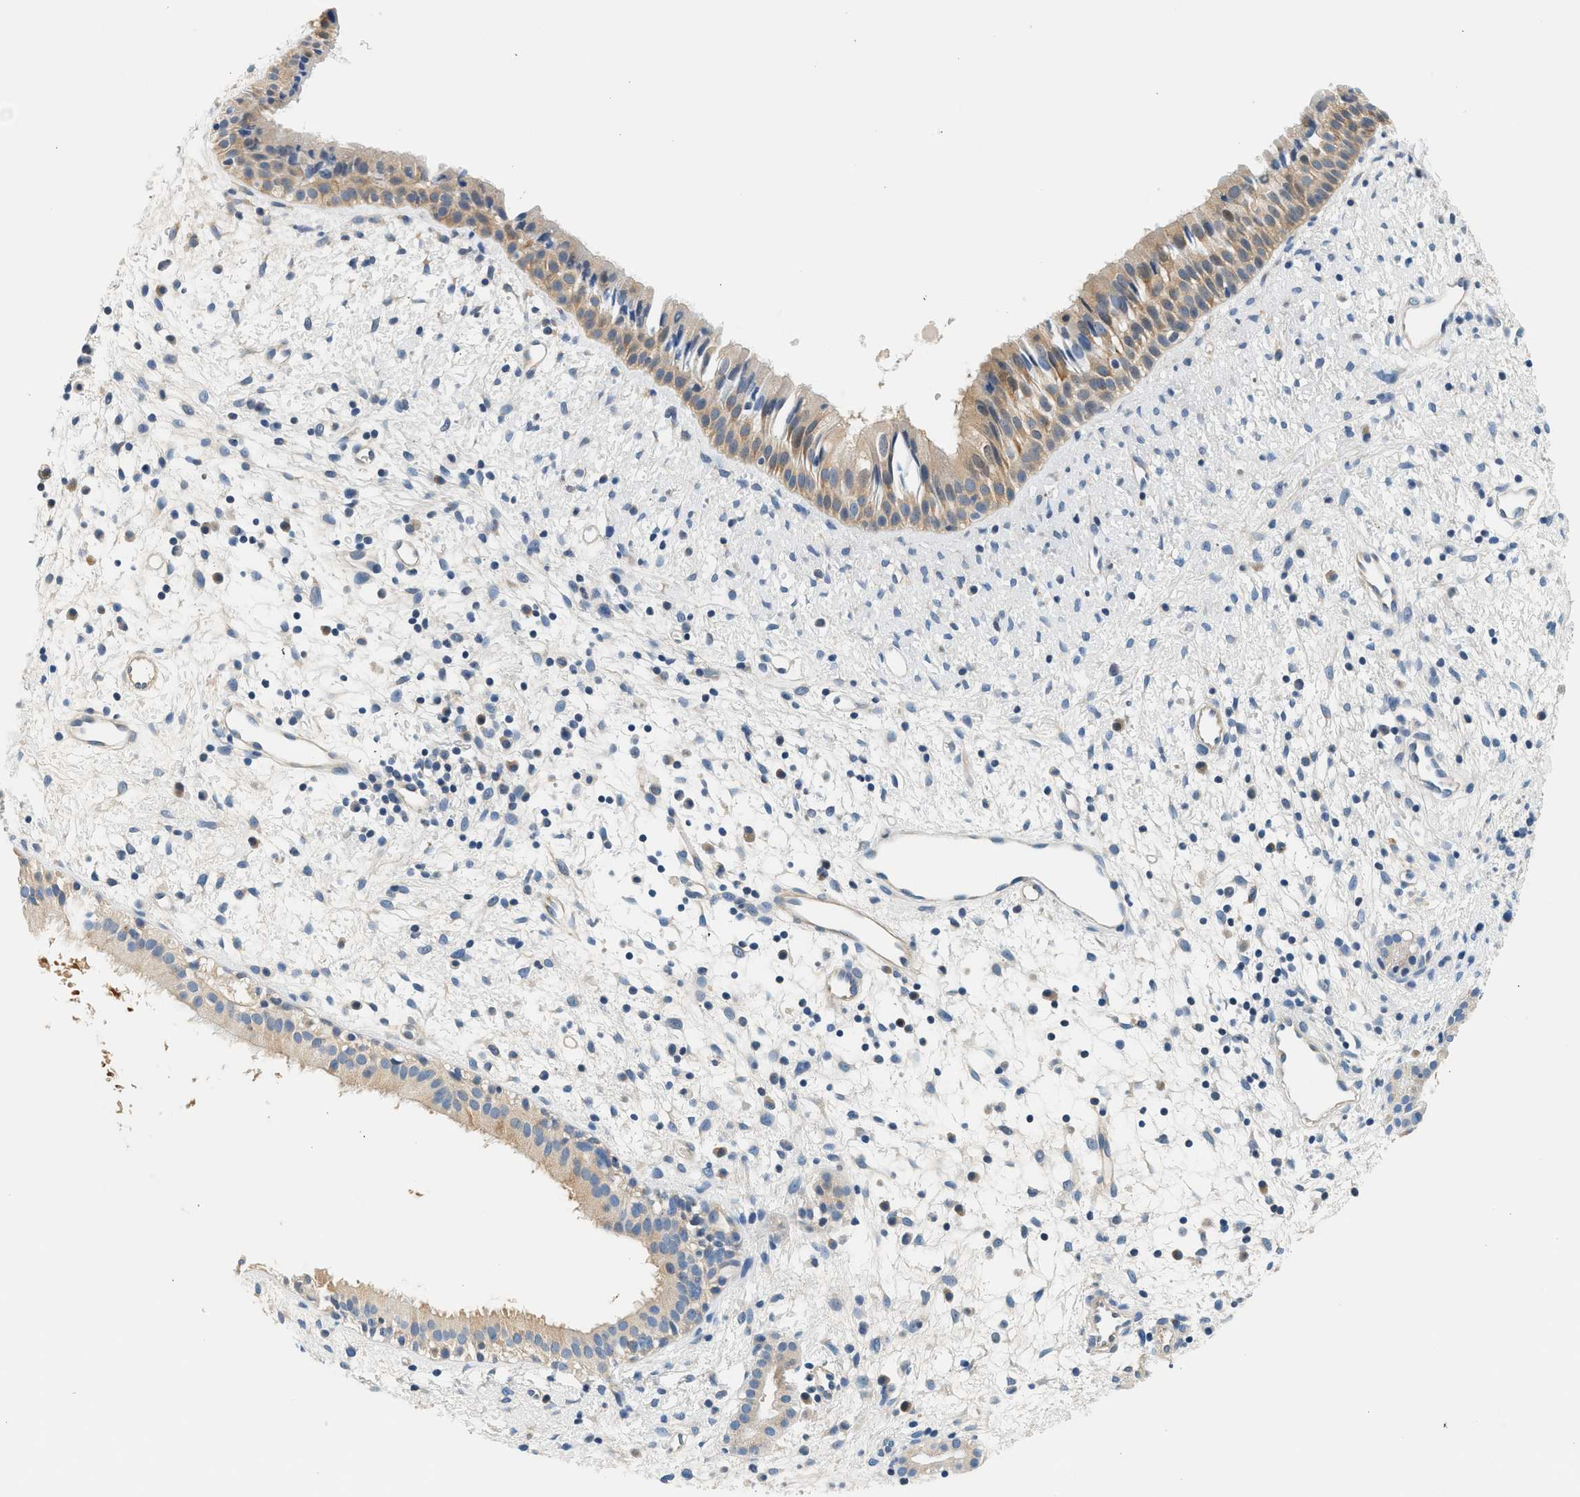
{"staining": {"intensity": "moderate", "quantity": ">75%", "location": "cytoplasmic/membranous"}, "tissue": "nasopharynx", "cell_type": "Respiratory epithelial cells", "image_type": "normal", "snomed": [{"axis": "morphology", "description": "Normal tissue, NOS"}, {"axis": "topography", "description": "Nasopharynx"}], "caption": "Approximately >75% of respiratory epithelial cells in unremarkable human nasopharynx show moderate cytoplasmic/membranous protein positivity as visualized by brown immunohistochemical staining.", "gene": "SLC35E1", "patient": {"sex": "male", "age": 22}}